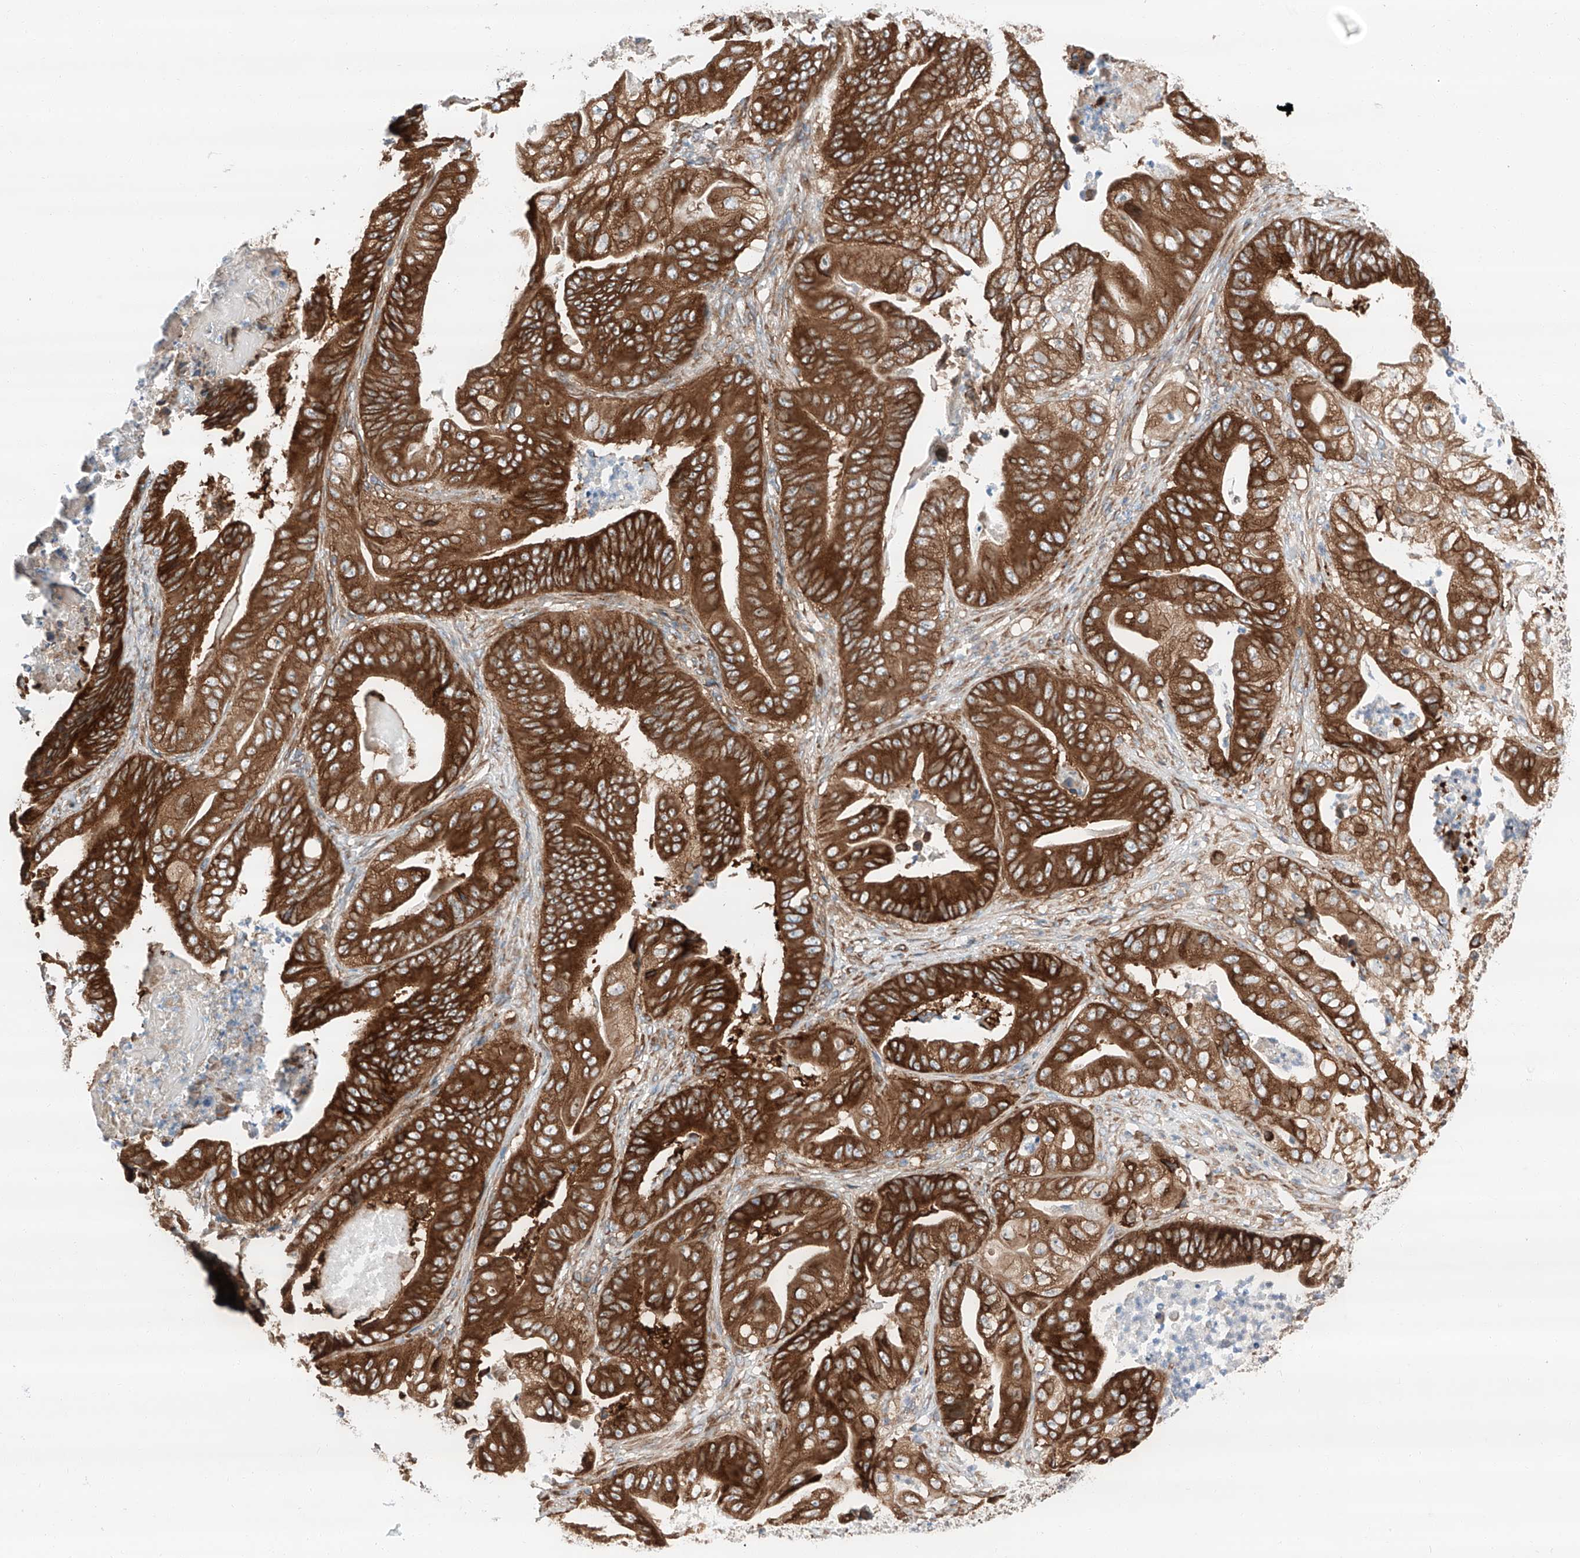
{"staining": {"intensity": "strong", "quantity": ">75%", "location": "cytoplasmic/membranous"}, "tissue": "stomach cancer", "cell_type": "Tumor cells", "image_type": "cancer", "snomed": [{"axis": "morphology", "description": "Adenocarcinoma, NOS"}, {"axis": "topography", "description": "Stomach"}], "caption": "Protein expression analysis of human stomach adenocarcinoma reveals strong cytoplasmic/membranous expression in about >75% of tumor cells.", "gene": "ZC3H15", "patient": {"sex": "female", "age": 73}}